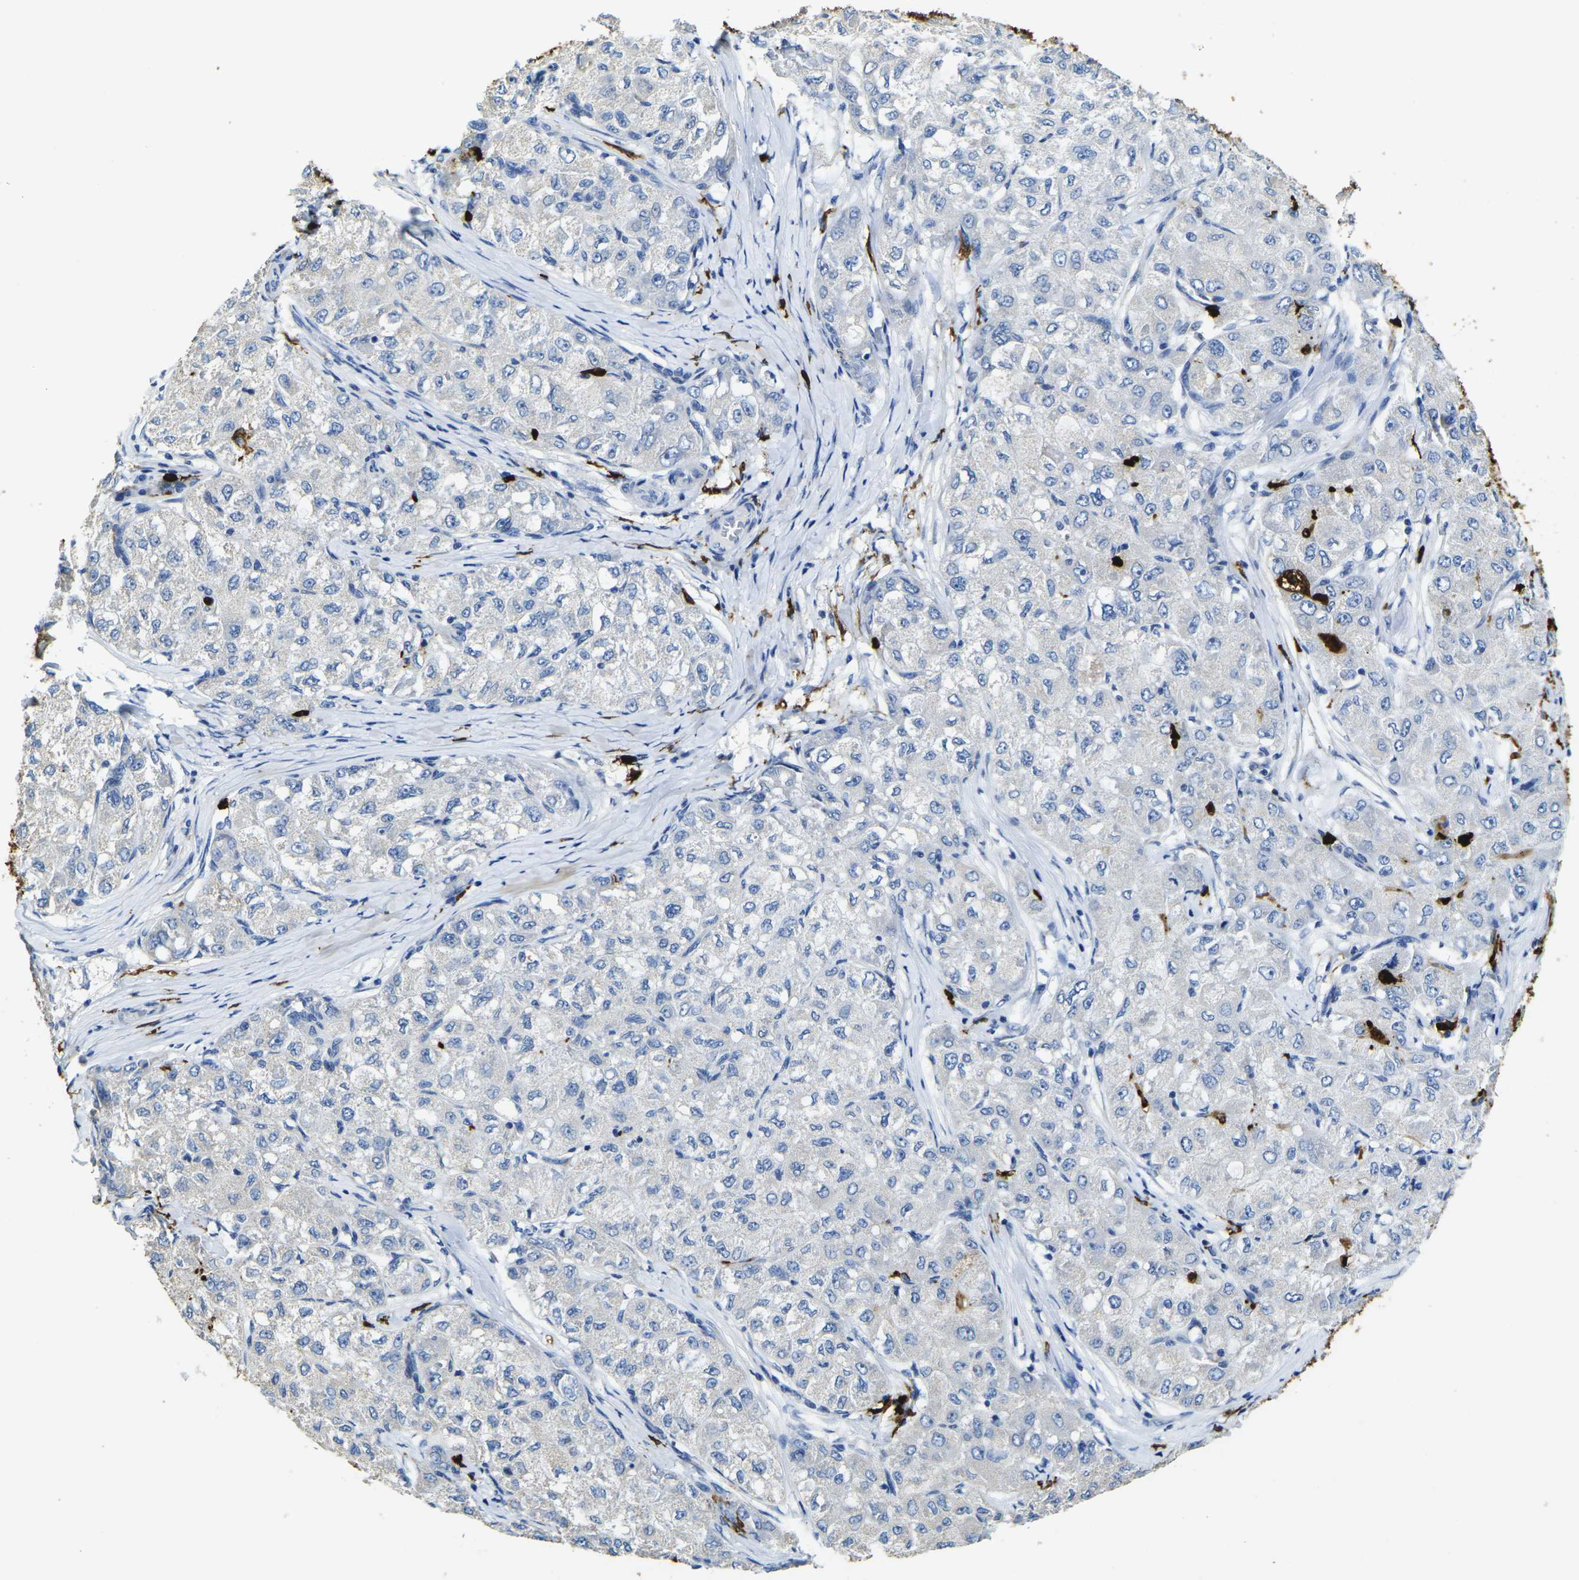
{"staining": {"intensity": "negative", "quantity": "none", "location": "none"}, "tissue": "liver cancer", "cell_type": "Tumor cells", "image_type": "cancer", "snomed": [{"axis": "morphology", "description": "Carcinoma, Hepatocellular, NOS"}, {"axis": "topography", "description": "Liver"}], "caption": "Photomicrograph shows no significant protein expression in tumor cells of liver cancer. Brightfield microscopy of immunohistochemistry stained with DAB (3,3'-diaminobenzidine) (brown) and hematoxylin (blue), captured at high magnification.", "gene": "S100A9", "patient": {"sex": "male", "age": 80}}